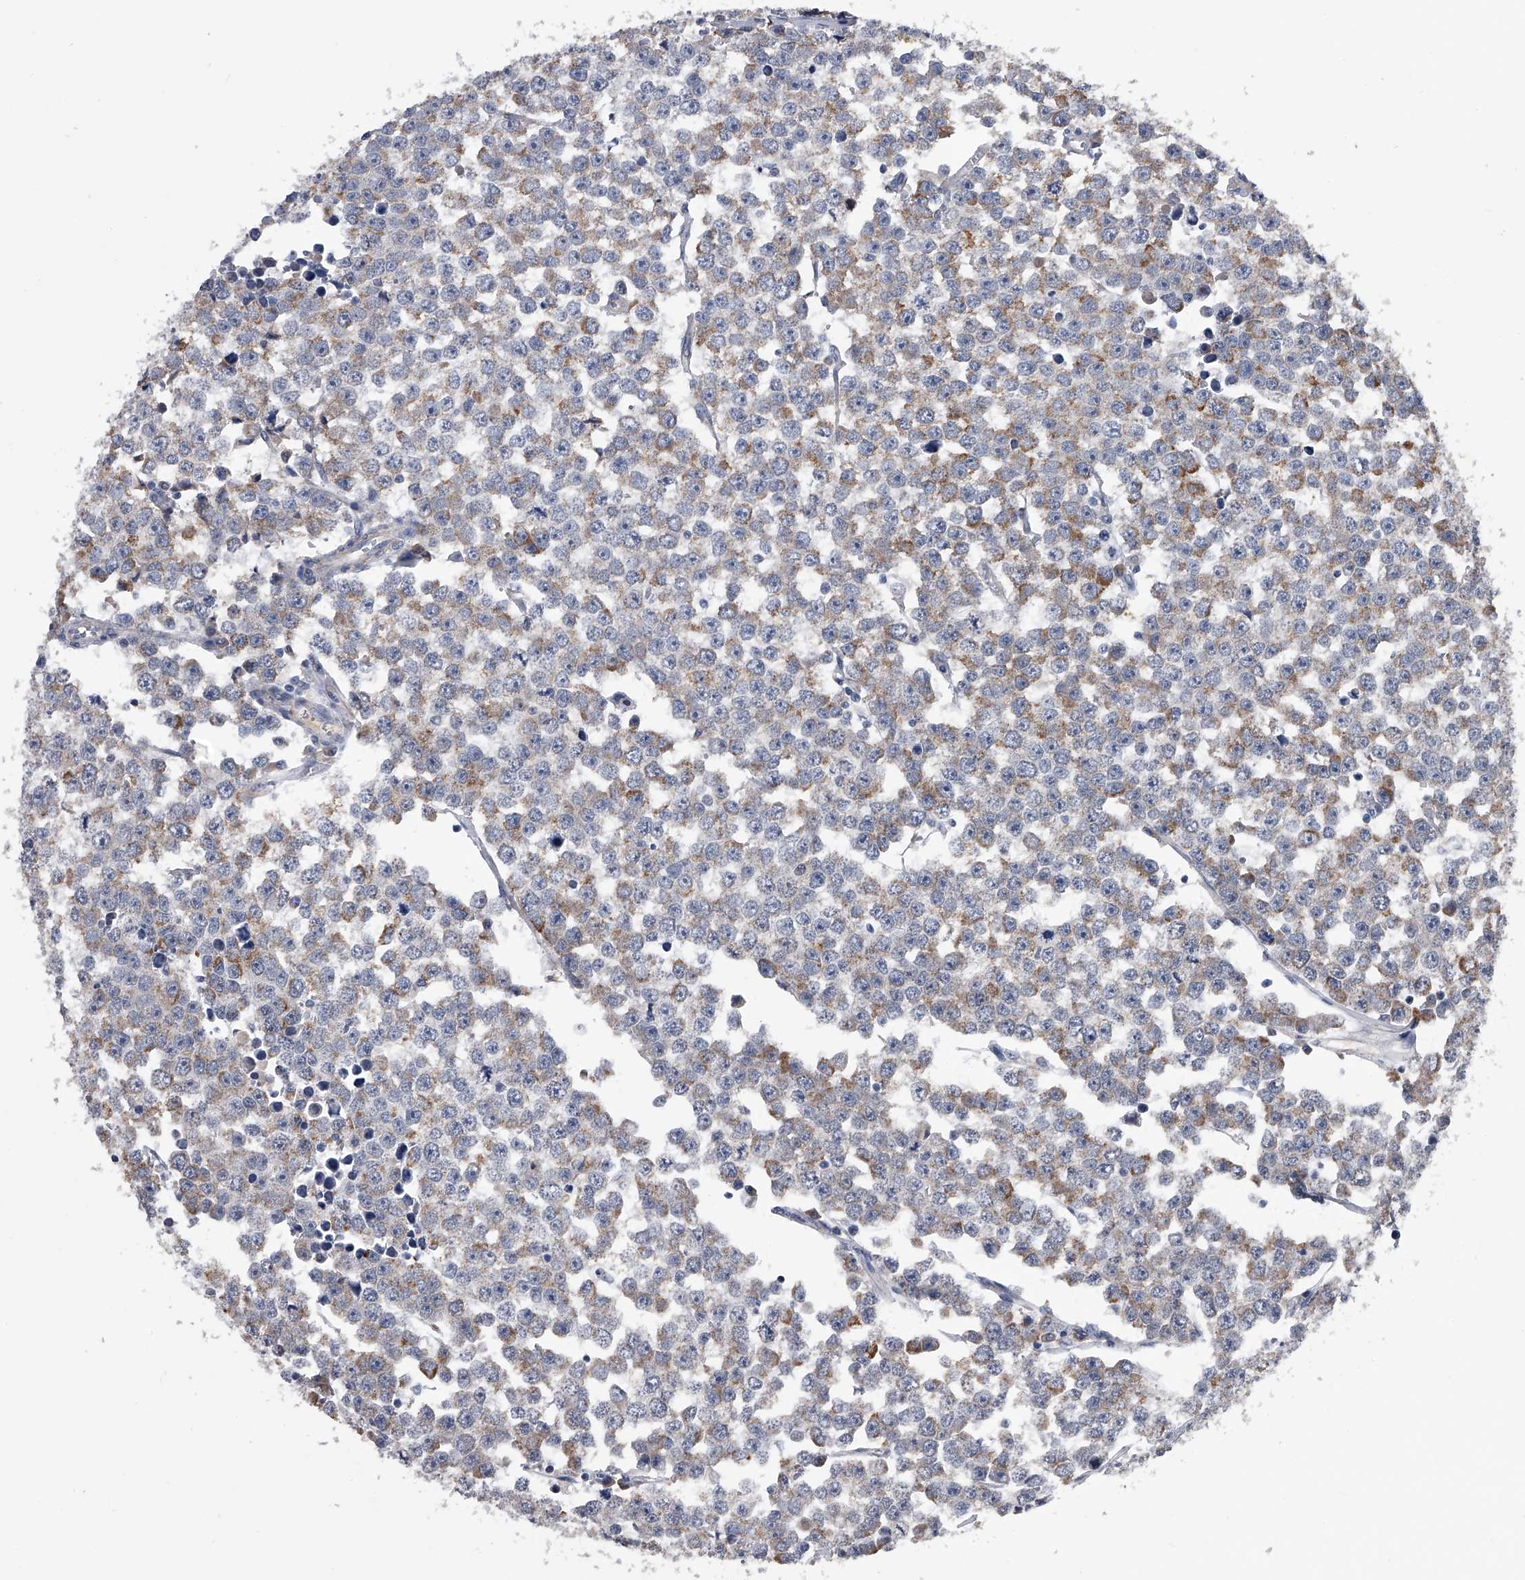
{"staining": {"intensity": "weak", "quantity": "25%-75%", "location": "cytoplasmic/membranous"}, "tissue": "testis cancer", "cell_type": "Tumor cells", "image_type": "cancer", "snomed": [{"axis": "morphology", "description": "Seminoma, NOS"}, {"axis": "morphology", "description": "Carcinoma, Embryonal, NOS"}, {"axis": "topography", "description": "Testis"}], "caption": "Testis embryonal carcinoma stained for a protein shows weak cytoplasmic/membranous positivity in tumor cells.", "gene": "OAT", "patient": {"sex": "male", "age": 52}}